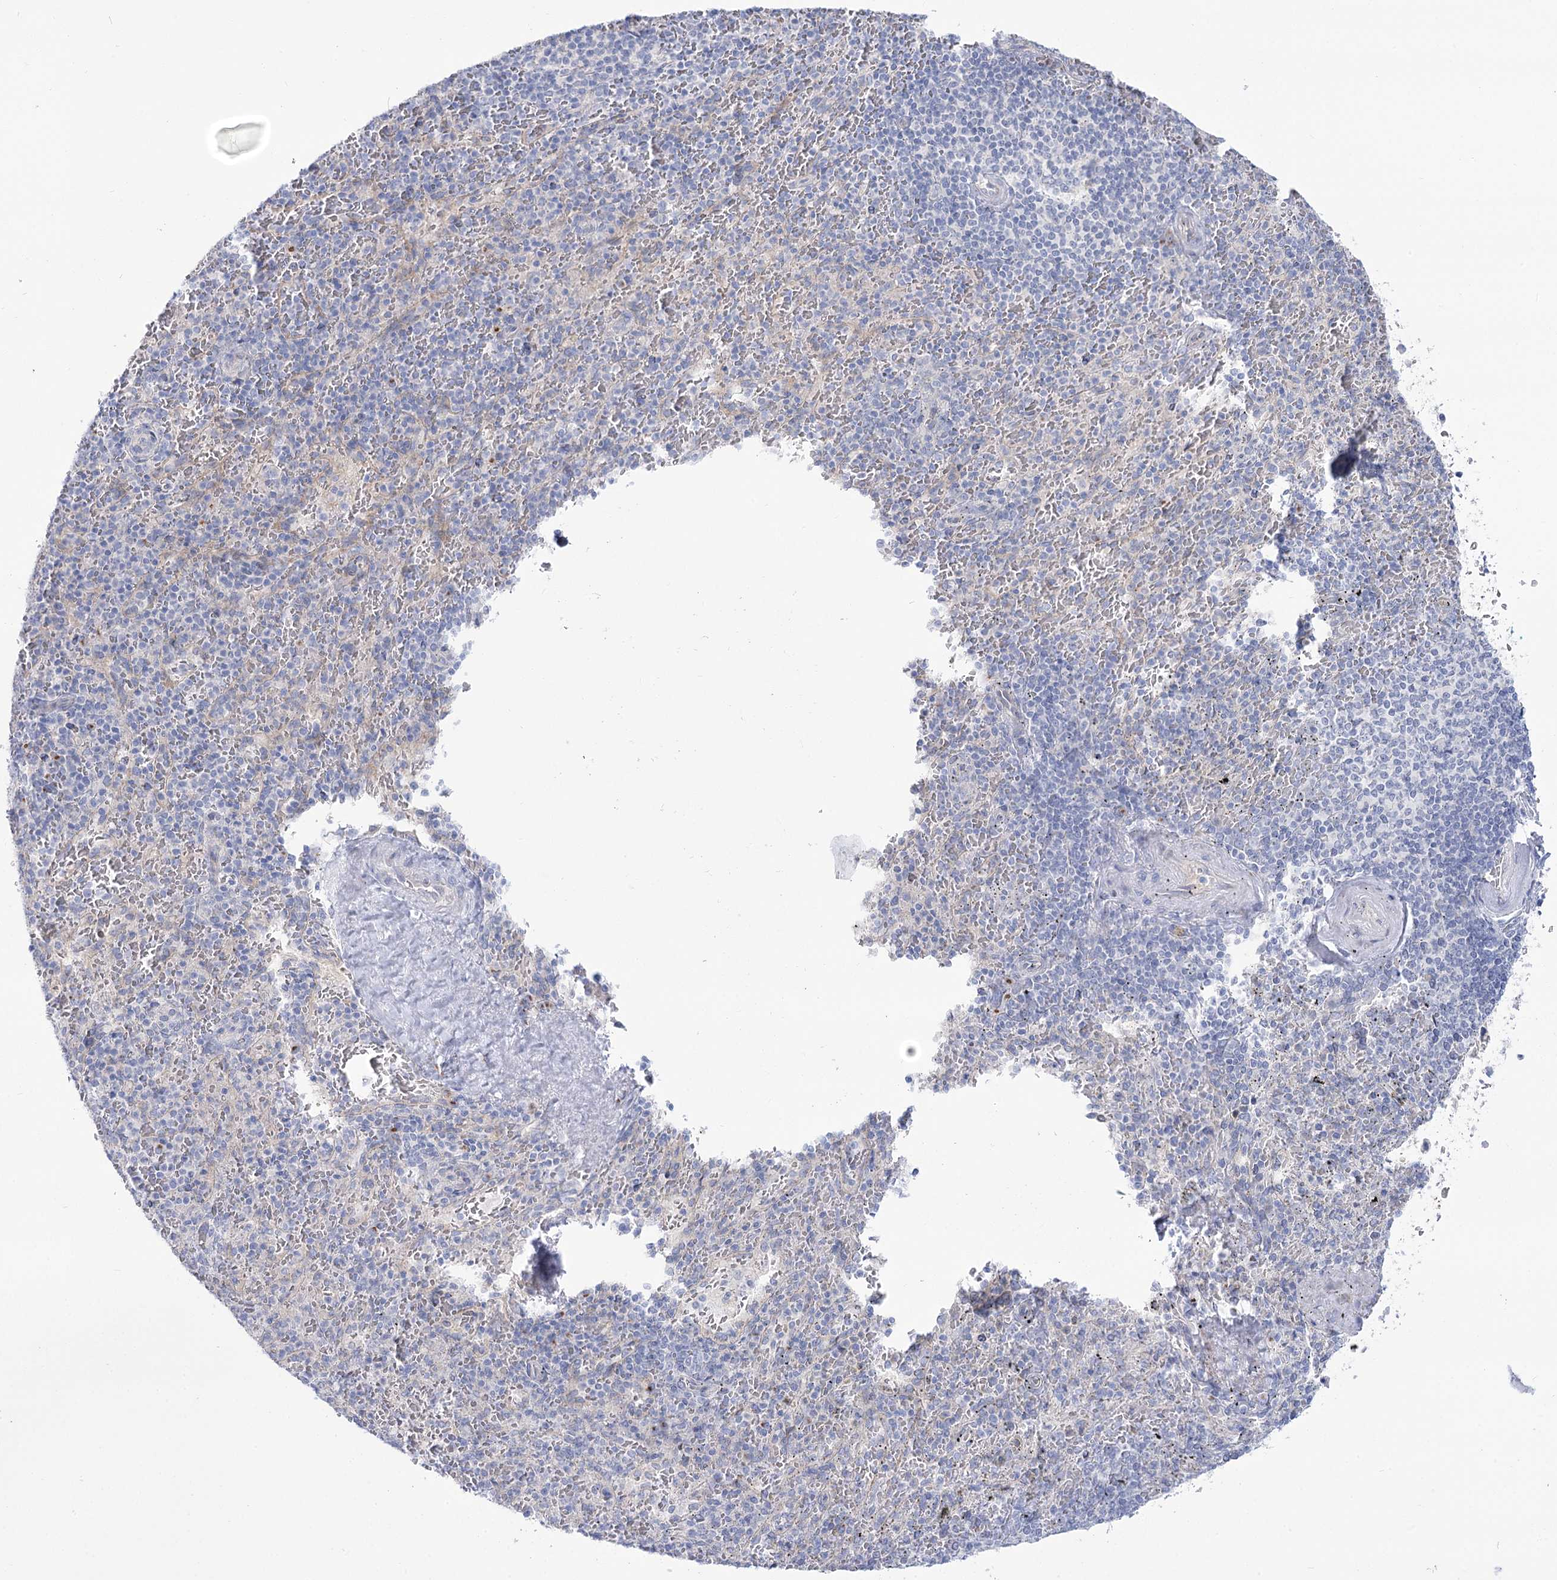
{"staining": {"intensity": "negative", "quantity": "none", "location": "none"}, "tissue": "spleen", "cell_type": "Cells in red pulp", "image_type": "normal", "snomed": [{"axis": "morphology", "description": "Normal tissue, NOS"}, {"axis": "topography", "description": "Spleen"}], "caption": "DAB immunohistochemical staining of benign human spleen exhibits no significant expression in cells in red pulp. (DAB (3,3'-diaminobenzidine) immunohistochemistry (IHC) visualized using brightfield microscopy, high magnification).", "gene": "SUOX", "patient": {"sex": "male", "age": 82}}